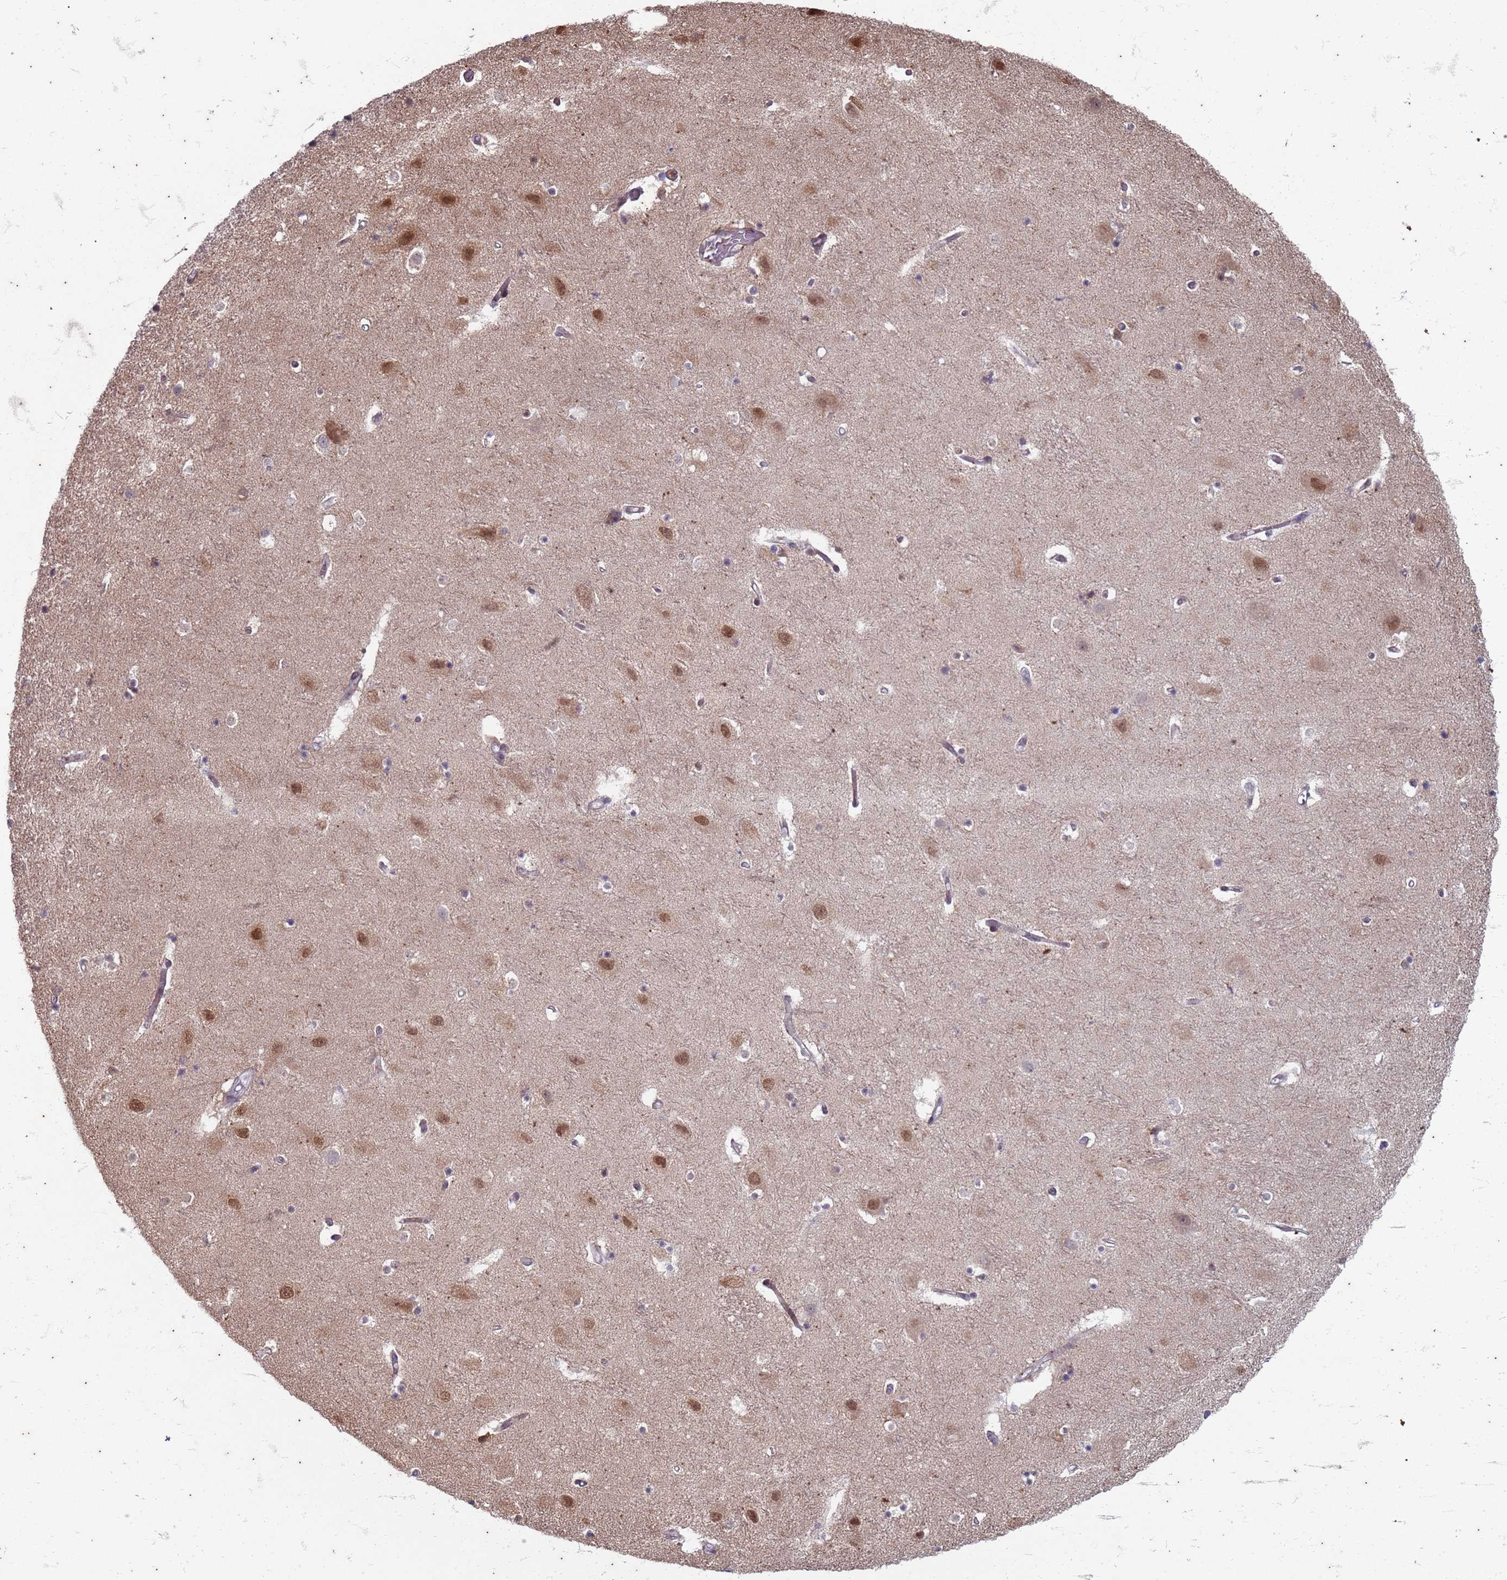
{"staining": {"intensity": "negative", "quantity": "none", "location": "none"}, "tissue": "hippocampus", "cell_type": "Glial cells", "image_type": "normal", "snomed": [{"axis": "morphology", "description": "Normal tissue, NOS"}, {"axis": "topography", "description": "Hippocampus"}], "caption": "This is an IHC histopathology image of unremarkable human hippocampus. There is no staining in glial cells.", "gene": "TRMT6", "patient": {"sex": "female", "age": 52}}